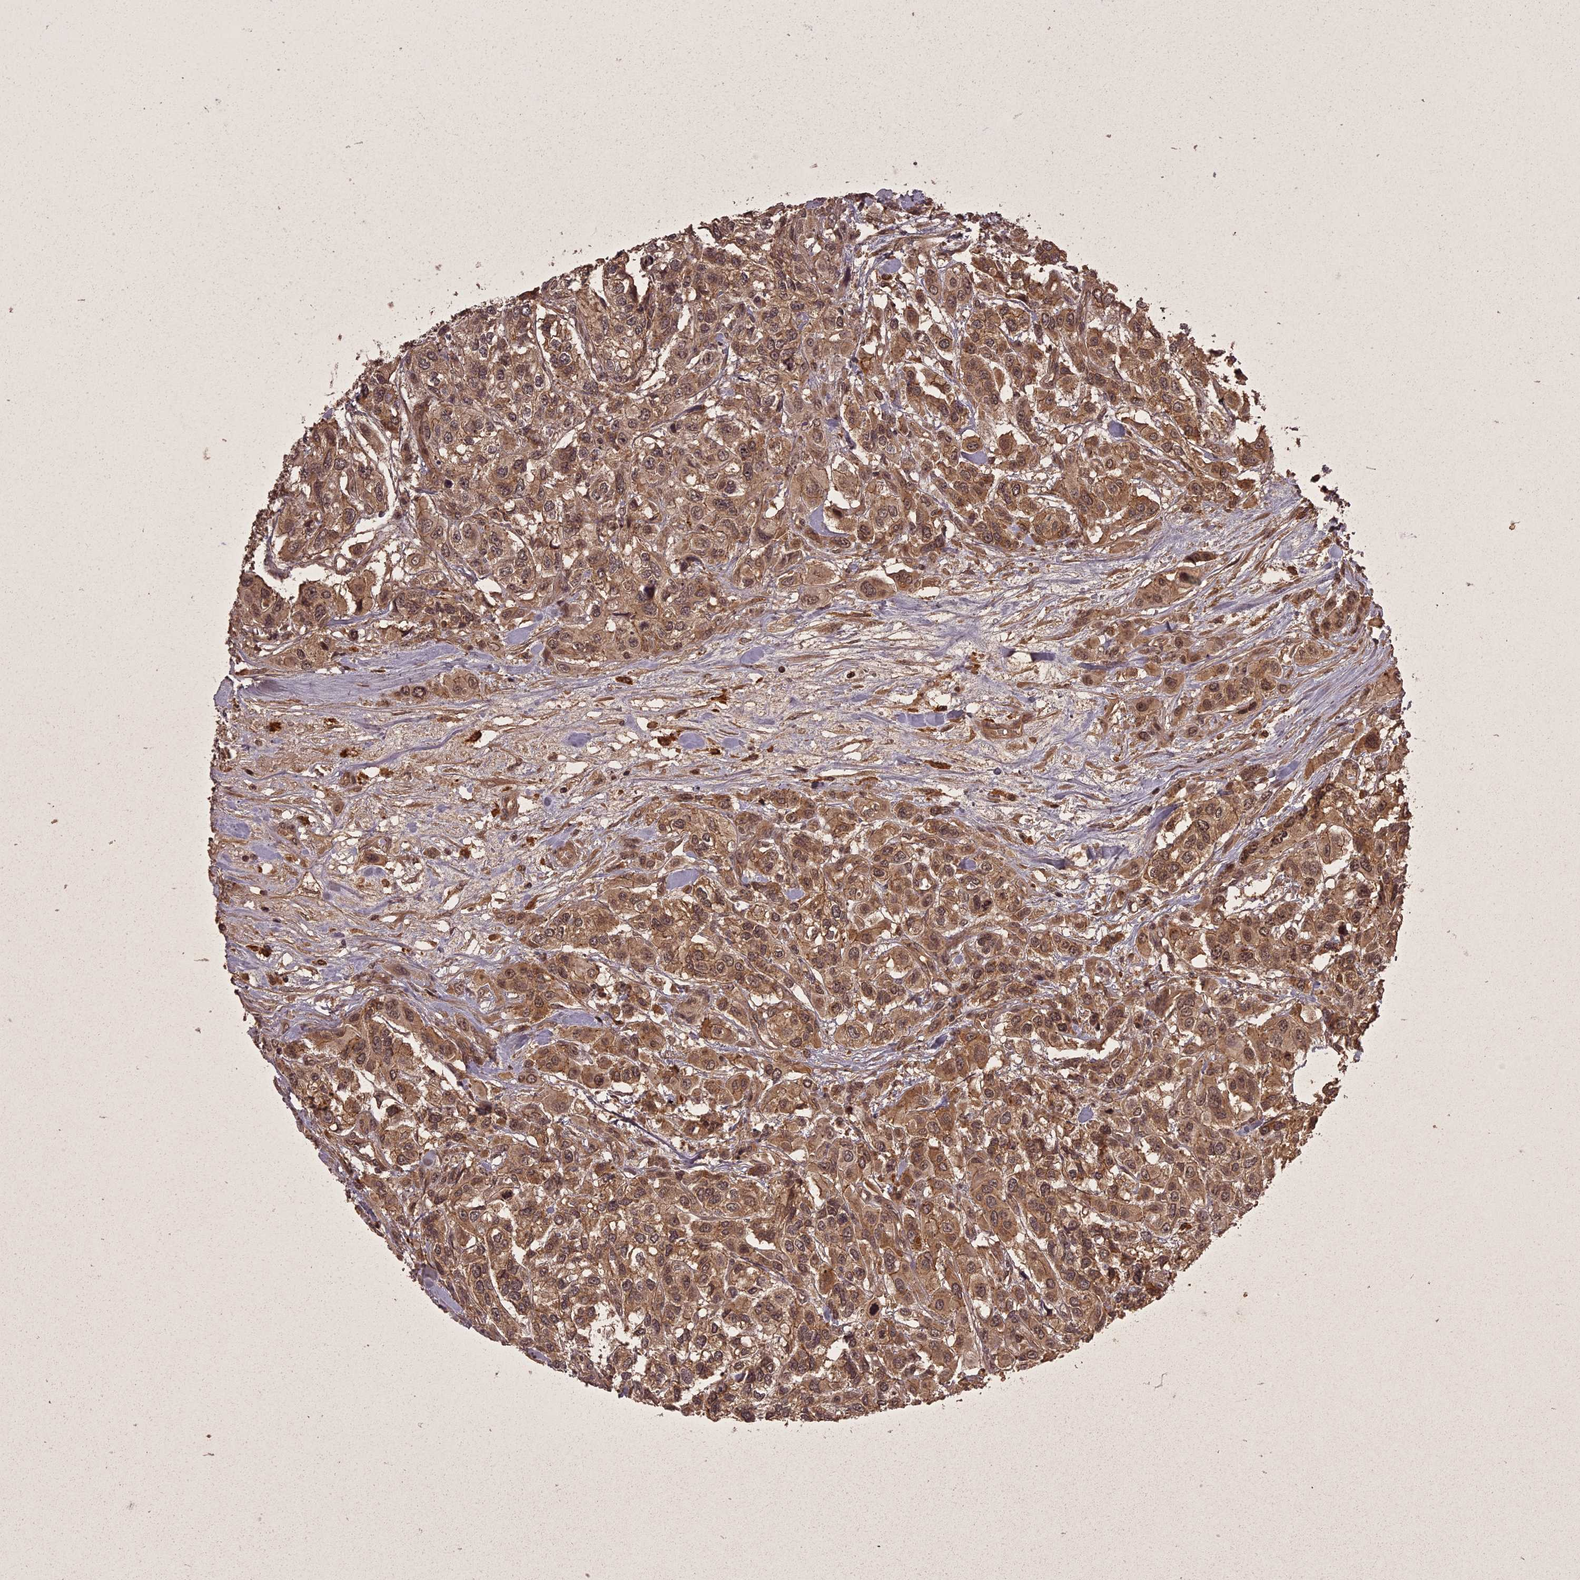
{"staining": {"intensity": "moderate", "quantity": ">75%", "location": "cytoplasmic/membranous,nuclear"}, "tissue": "urothelial cancer", "cell_type": "Tumor cells", "image_type": "cancer", "snomed": [{"axis": "morphology", "description": "Urothelial carcinoma, High grade"}, {"axis": "topography", "description": "Urinary bladder"}], "caption": "IHC of human urothelial cancer displays medium levels of moderate cytoplasmic/membranous and nuclear staining in about >75% of tumor cells. The protein is stained brown, and the nuclei are stained in blue (DAB IHC with brightfield microscopy, high magnification).", "gene": "ING5", "patient": {"sex": "male", "age": 67}}